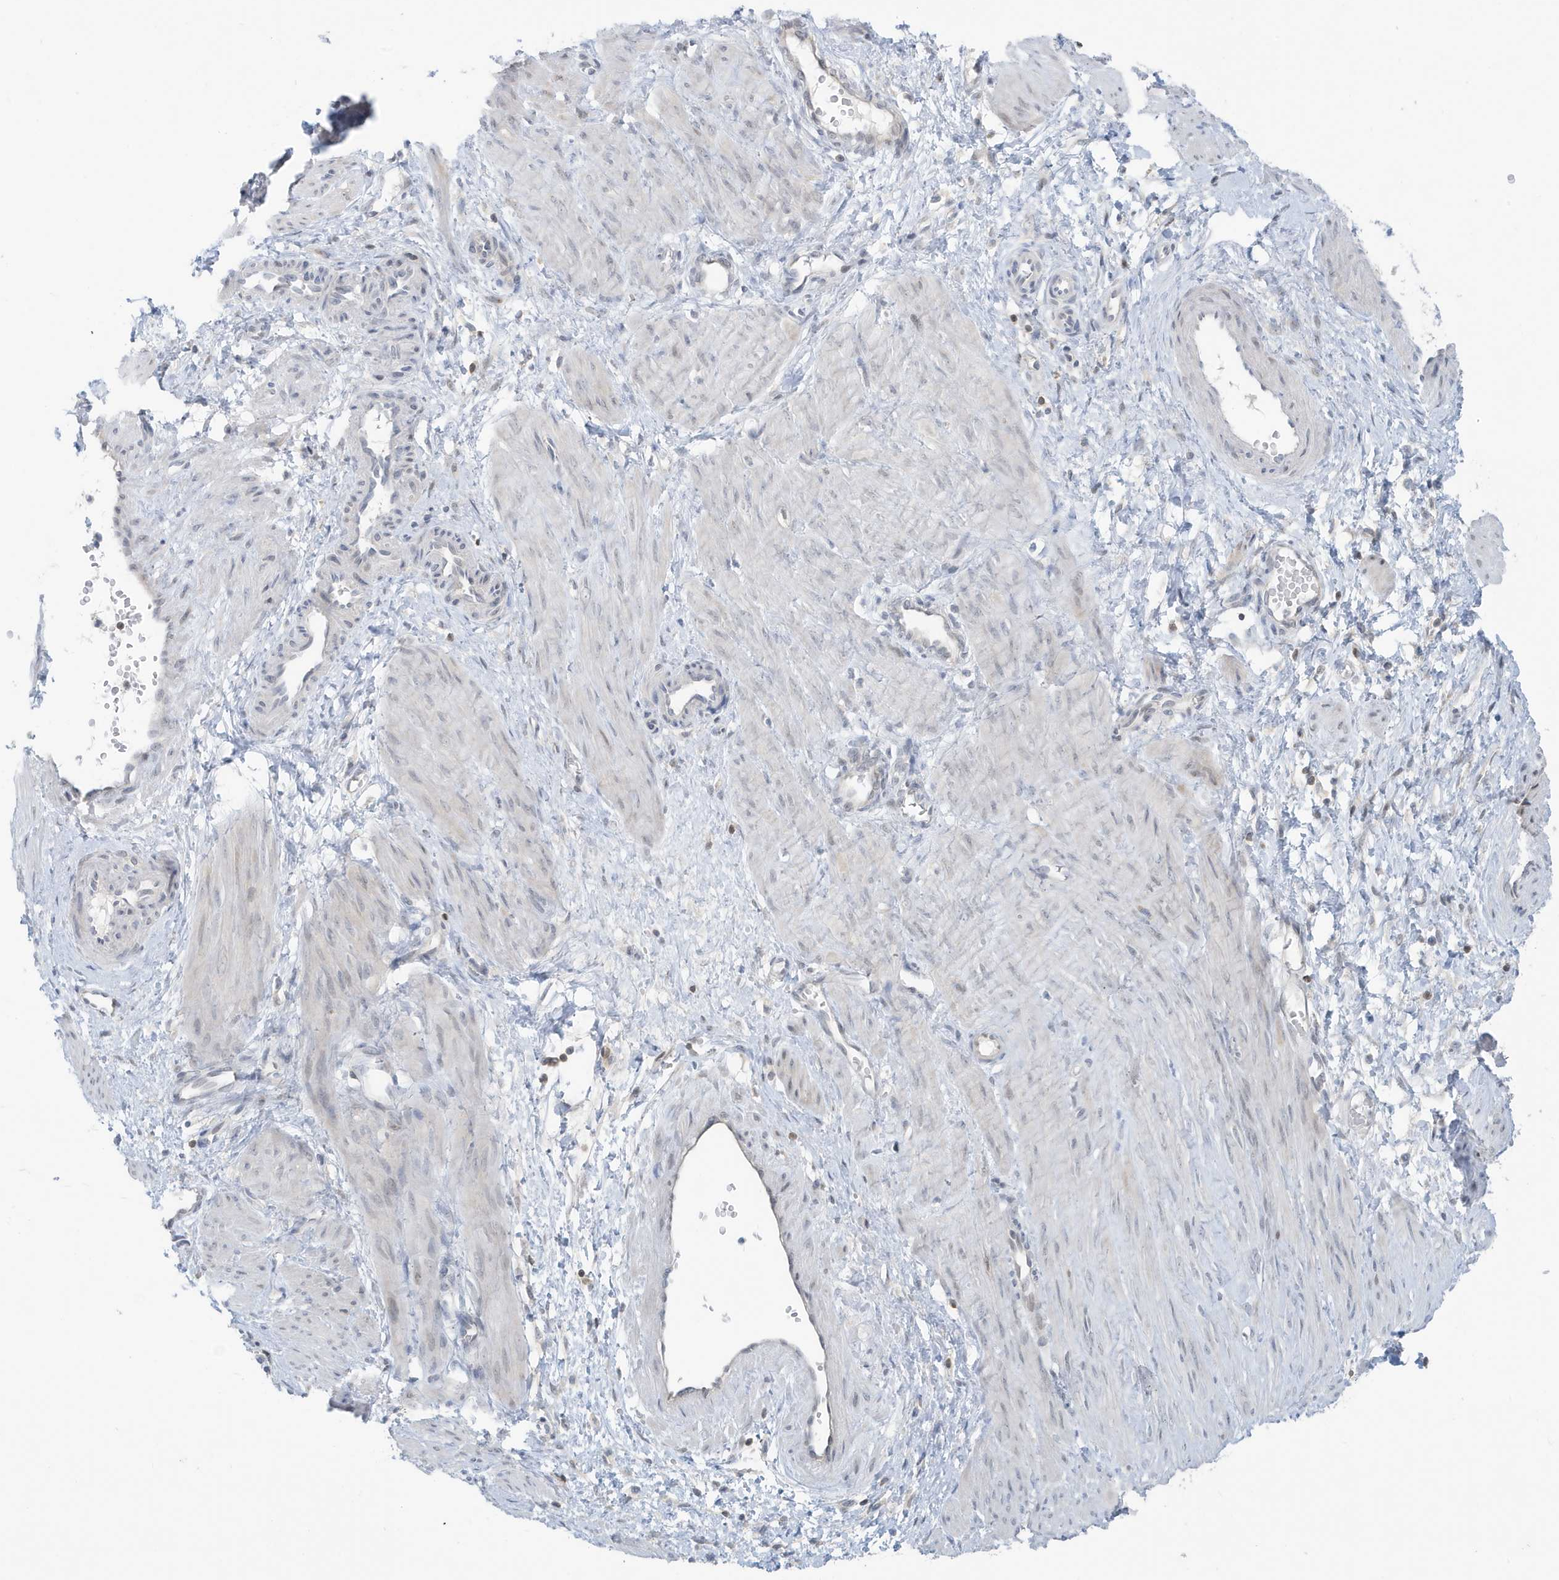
{"staining": {"intensity": "negative", "quantity": "none", "location": "none"}, "tissue": "smooth muscle", "cell_type": "Smooth muscle cells", "image_type": "normal", "snomed": [{"axis": "morphology", "description": "Normal tissue, NOS"}, {"axis": "topography", "description": "Endometrium"}], "caption": "Immunohistochemistry of benign human smooth muscle displays no expression in smooth muscle cells. (Brightfield microscopy of DAB (3,3'-diaminobenzidine) immunohistochemistry at high magnification).", "gene": "OGA", "patient": {"sex": "female", "age": 33}}